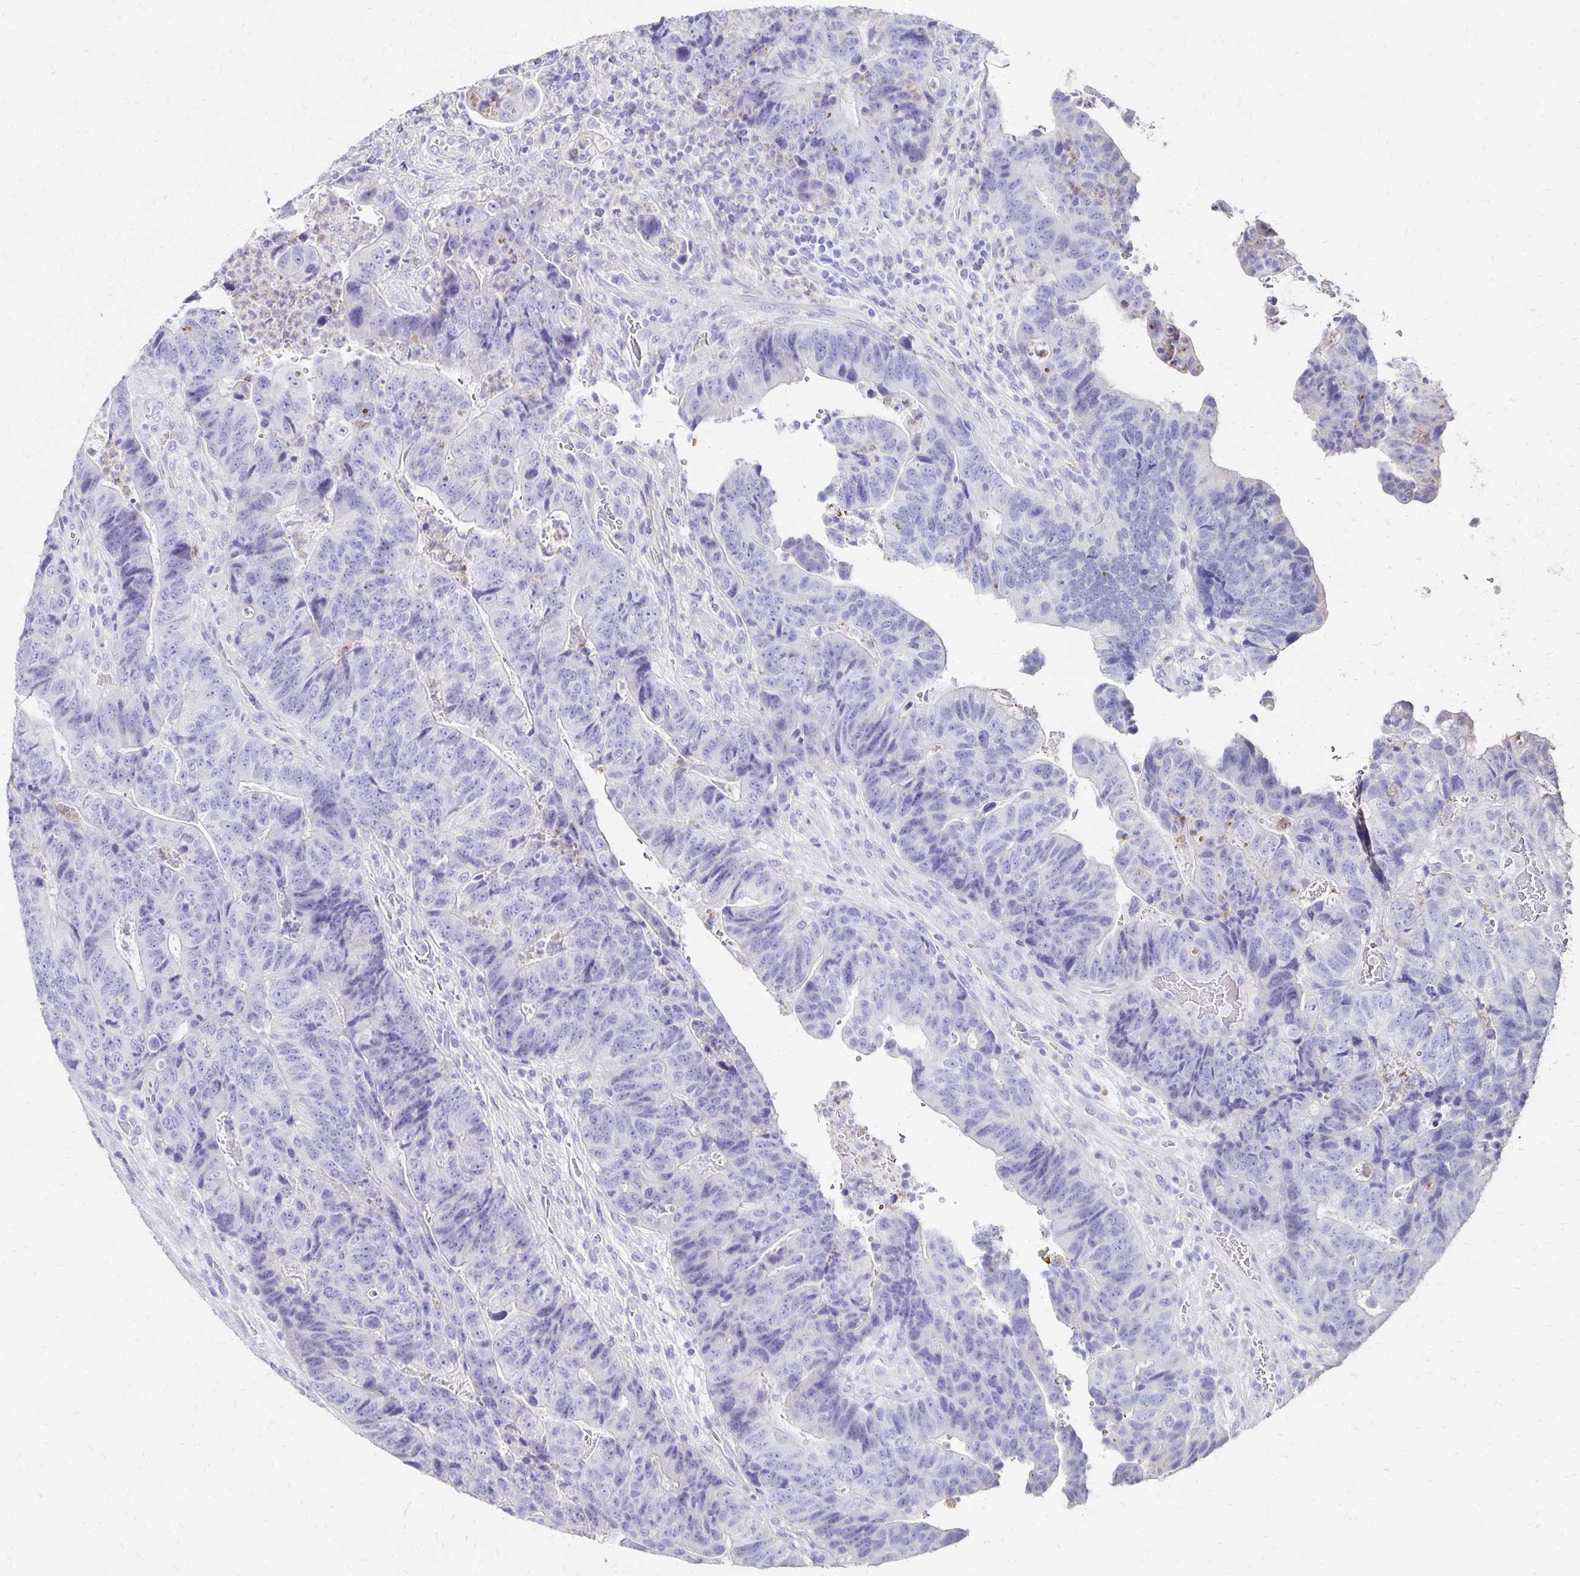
{"staining": {"intensity": "negative", "quantity": "none", "location": "none"}, "tissue": "colorectal cancer", "cell_type": "Tumor cells", "image_type": "cancer", "snomed": [{"axis": "morphology", "description": "Normal tissue, NOS"}, {"axis": "morphology", "description": "Adenocarcinoma, NOS"}, {"axis": "topography", "description": "Colon"}], "caption": "Tumor cells show no significant protein positivity in colorectal adenocarcinoma. (Immunohistochemistry (ihc), brightfield microscopy, high magnification).", "gene": "DYNLT4", "patient": {"sex": "female", "age": 48}}